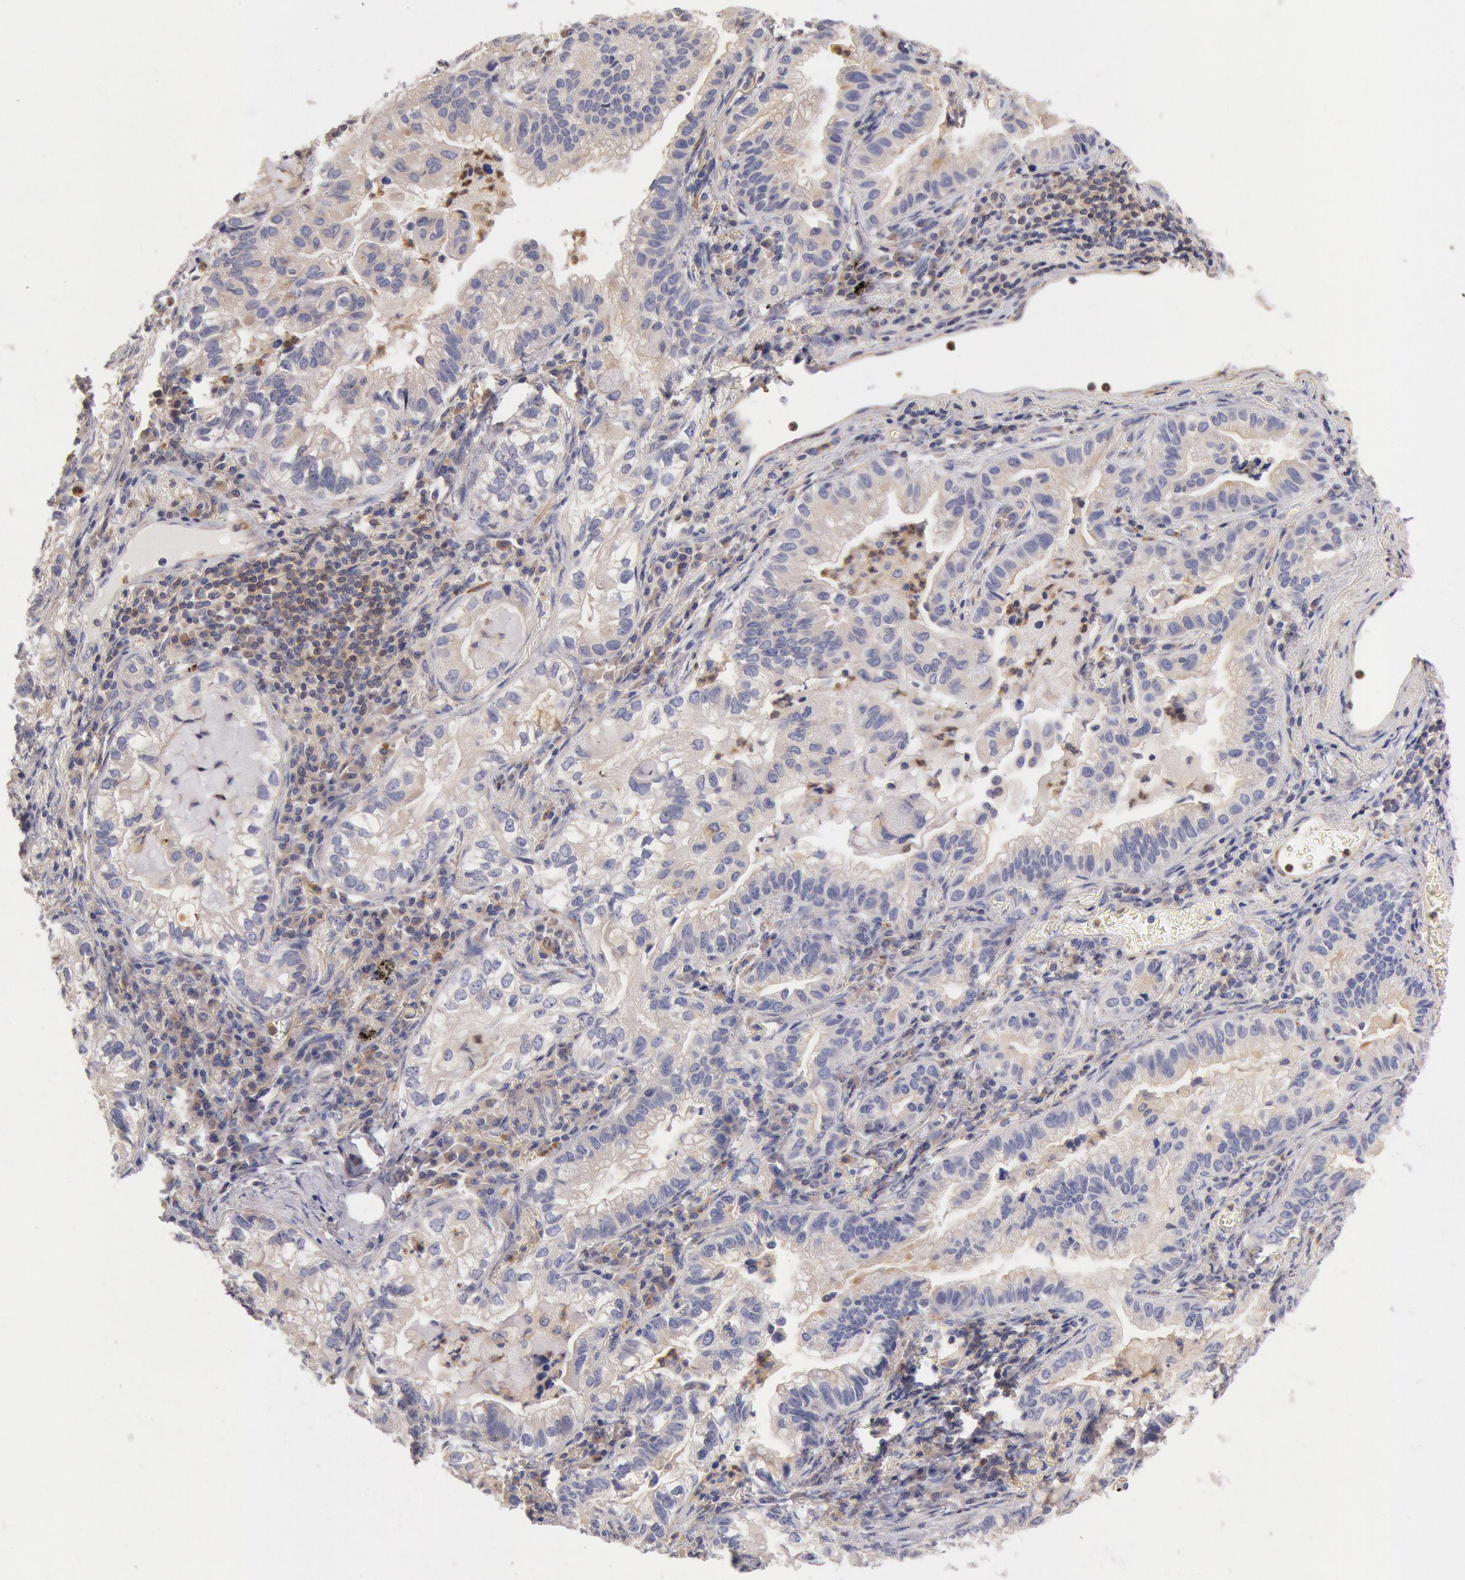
{"staining": {"intensity": "weak", "quantity": "<25%", "location": "cytoplasmic/membranous"}, "tissue": "lung cancer", "cell_type": "Tumor cells", "image_type": "cancer", "snomed": [{"axis": "morphology", "description": "Adenocarcinoma, NOS"}, {"axis": "topography", "description": "Lung"}], "caption": "The photomicrograph demonstrates no staining of tumor cells in lung adenocarcinoma. (Immunohistochemistry (ihc), brightfield microscopy, high magnification).", "gene": "TMED8", "patient": {"sex": "female", "age": 50}}